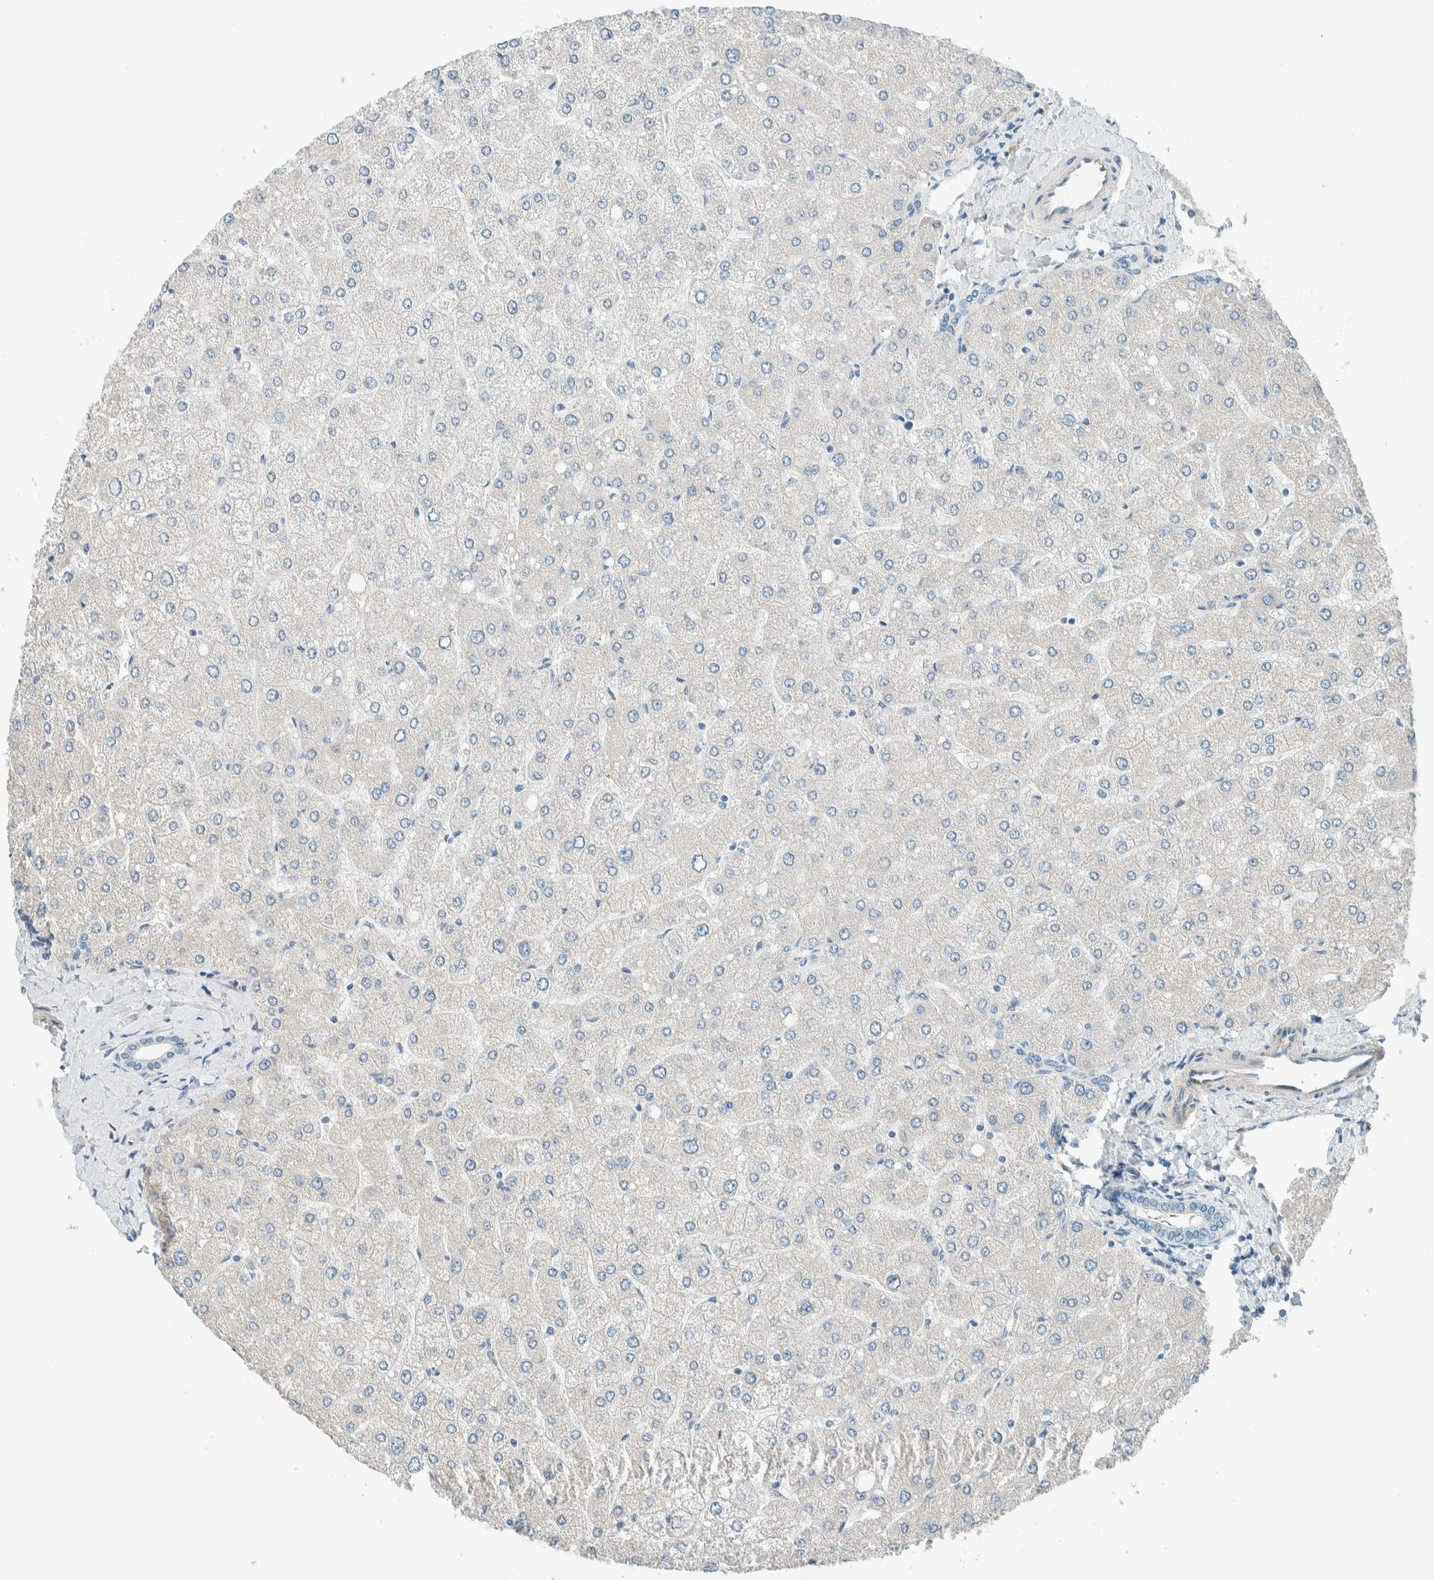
{"staining": {"intensity": "negative", "quantity": "none", "location": "none"}, "tissue": "liver", "cell_type": "Cholangiocytes", "image_type": "normal", "snomed": [{"axis": "morphology", "description": "Normal tissue, NOS"}, {"axis": "topography", "description": "Liver"}], "caption": "Immunohistochemical staining of unremarkable liver exhibits no significant positivity in cholangiocytes.", "gene": "SLFN12", "patient": {"sex": "male", "age": 55}}